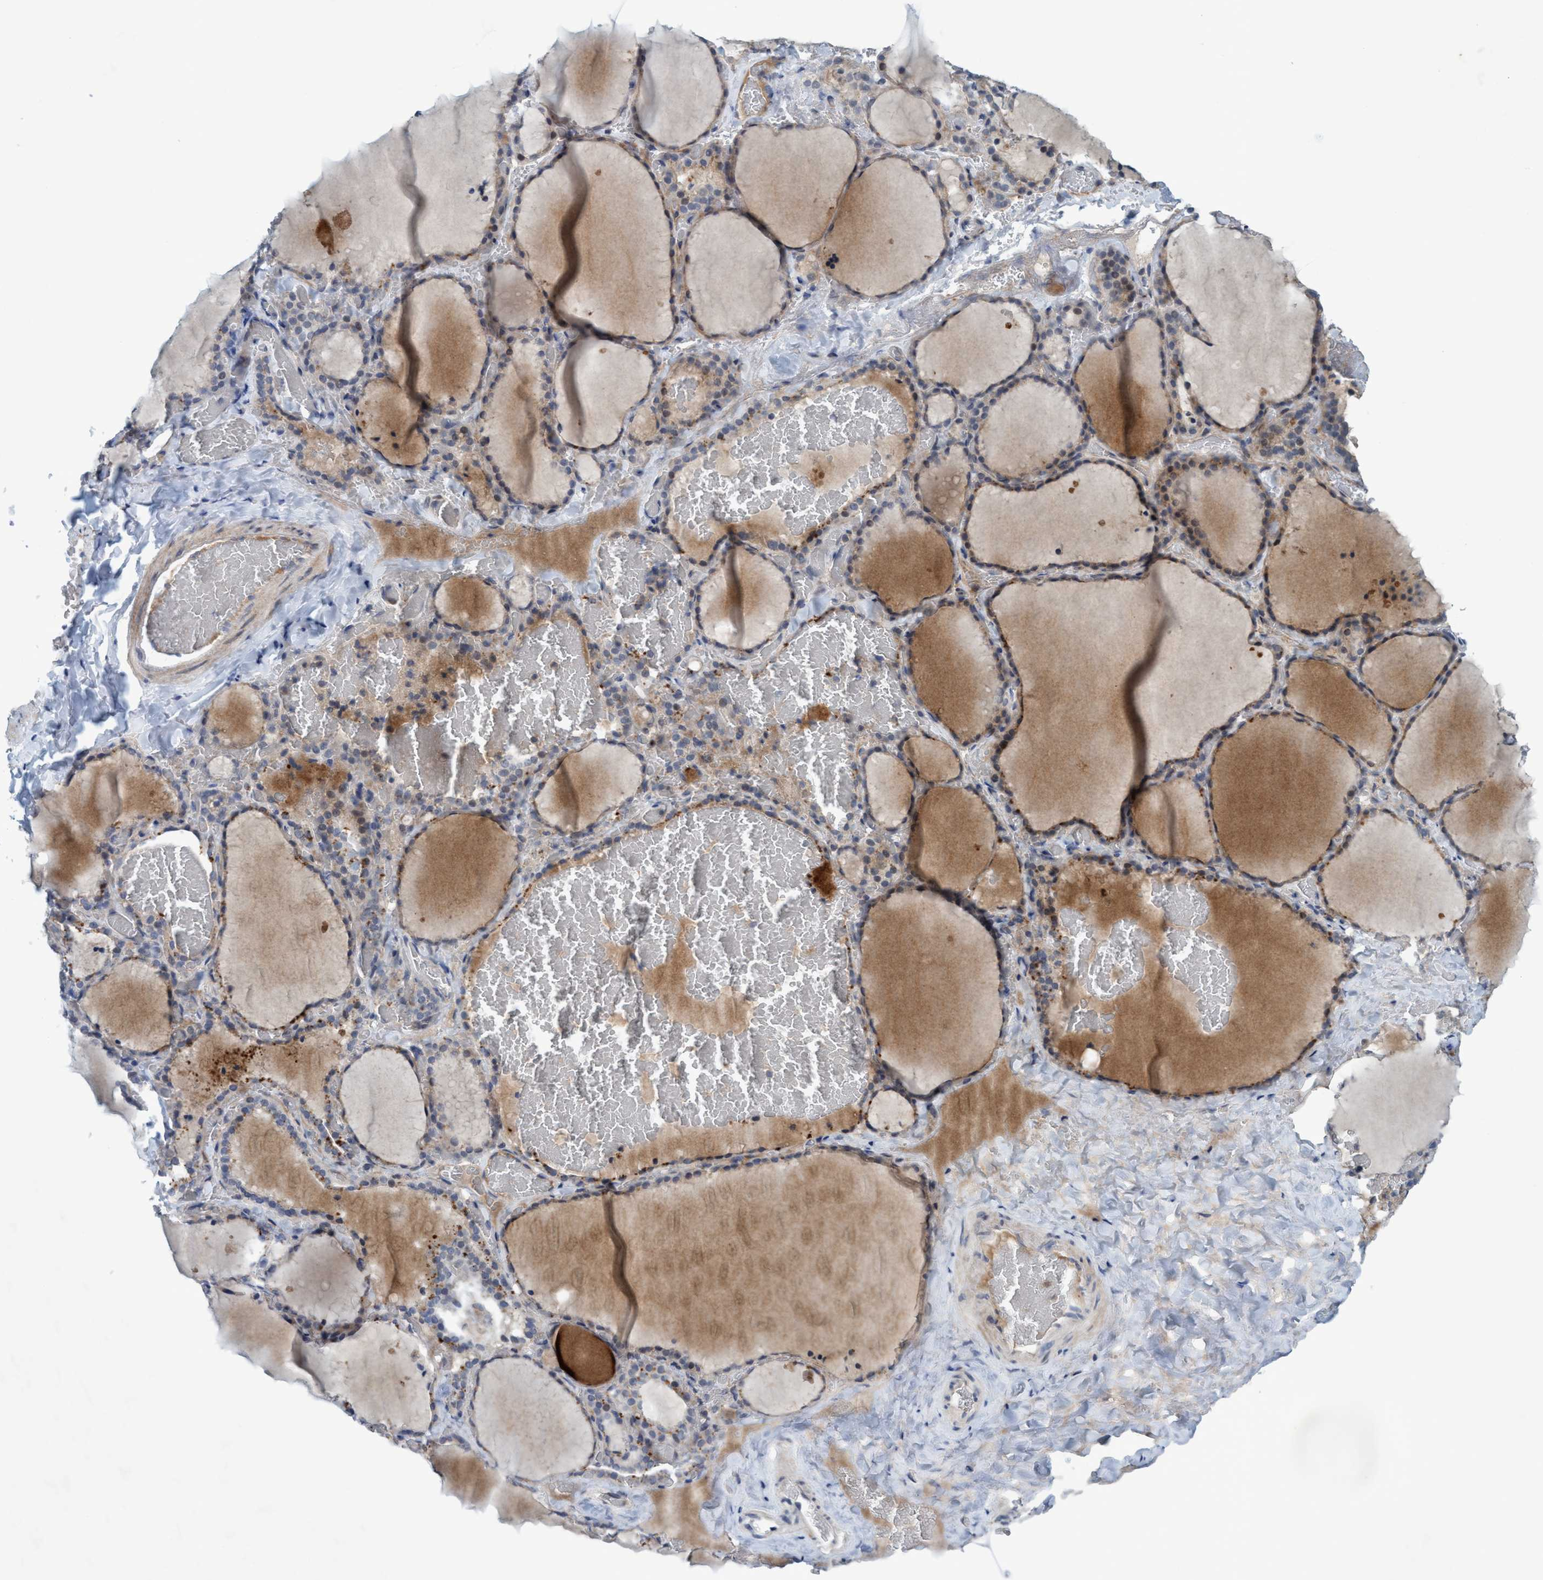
{"staining": {"intensity": "weak", "quantity": "<25%", "location": "cytoplasmic/membranous"}, "tissue": "thyroid gland", "cell_type": "Glandular cells", "image_type": "normal", "snomed": [{"axis": "morphology", "description": "Normal tissue, NOS"}, {"axis": "topography", "description": "Thyroid gland"}], "caption": "Immunohistochemical staining of benign human thyroid gland reveals no significant positivity in glandular cells.", "gene": "RNF208", "patient": {"sex": "female", "age": 22}}